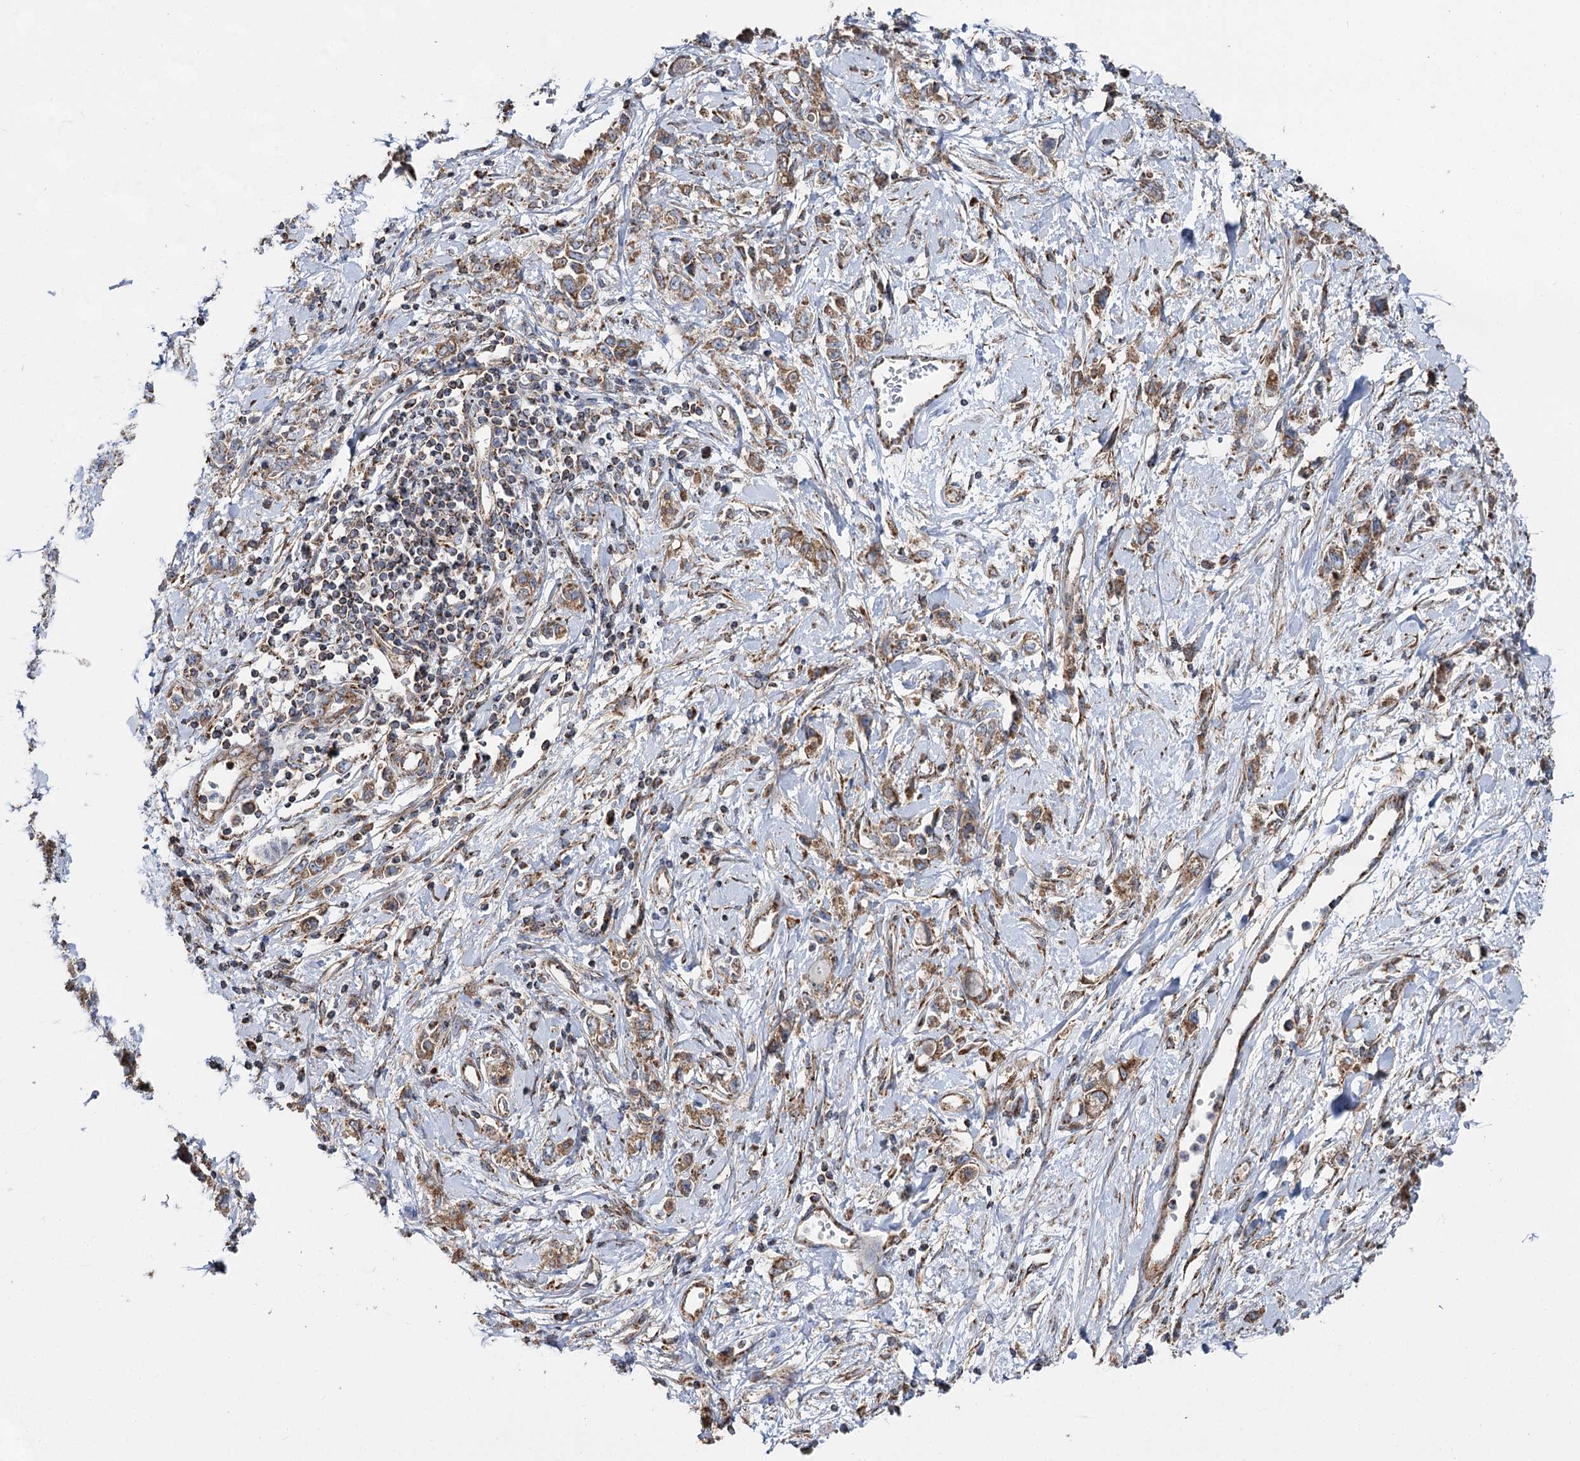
{"staining": {"intensity": "moderate", "quantity": ">75%", "location": "cytoplasmic/membranous"}, "tissue": "stomach cancer", "cell_type": "Tumor cells", "image_type": "cancer", "snomed": [{"axis": "morphology", "description": "Adenocarcinoma, NOS"}, {"axis": "topography", "description": "Stomach"}], "caption": "Protein staining by IHC displays moderate cytoplasmic/membranous staining in approximately >75% of tumor cells in stomach cancer.", "gene": "MSANTD2", "patient": {"sex": "female", "age": 76}}